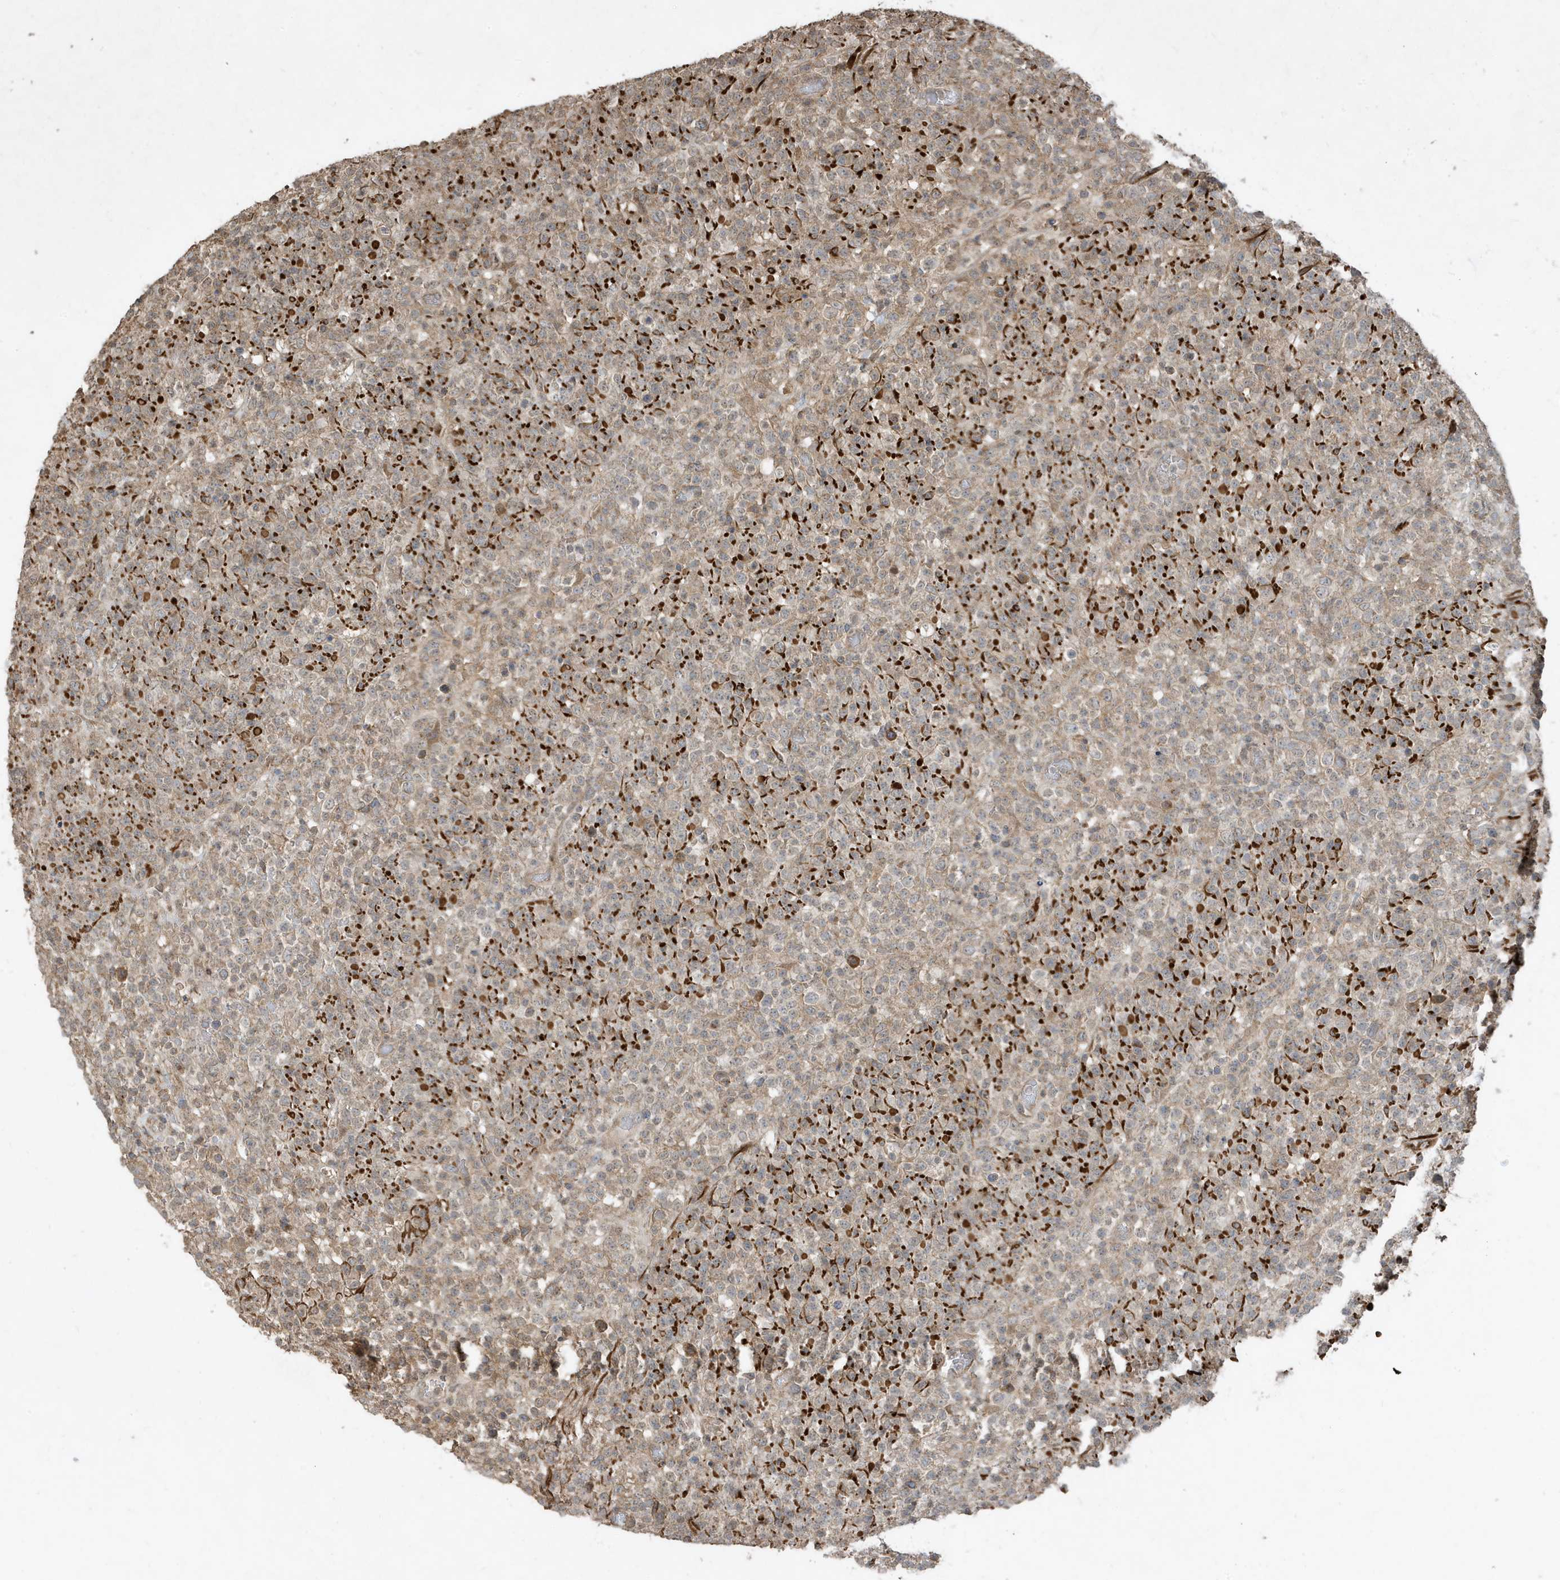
{"staining": {"intensity": "weak", "quantity": ">75%", "location": "cytoplasmic/membranous"}, "tissue": "lymphoma", "cell_type": "Tumor cells", "image_type": "cancer", "snomed": [{"axis": "morphology", "description": "Malignant lymphoma, non-Hodgkin's type, High grade"}, {"axis": "topography", "description": "Colon"}], "caption": "A micrograph showing weak cytoplasmic/membranous staining in approximately >75% of tumor cells in high-grade malignant lymphoma, non-Hodgkin's type, as visualized by brown immunohistochemical staining.", "gene": "PRRT3", "patient": {"sex": "female", "age": 53}}